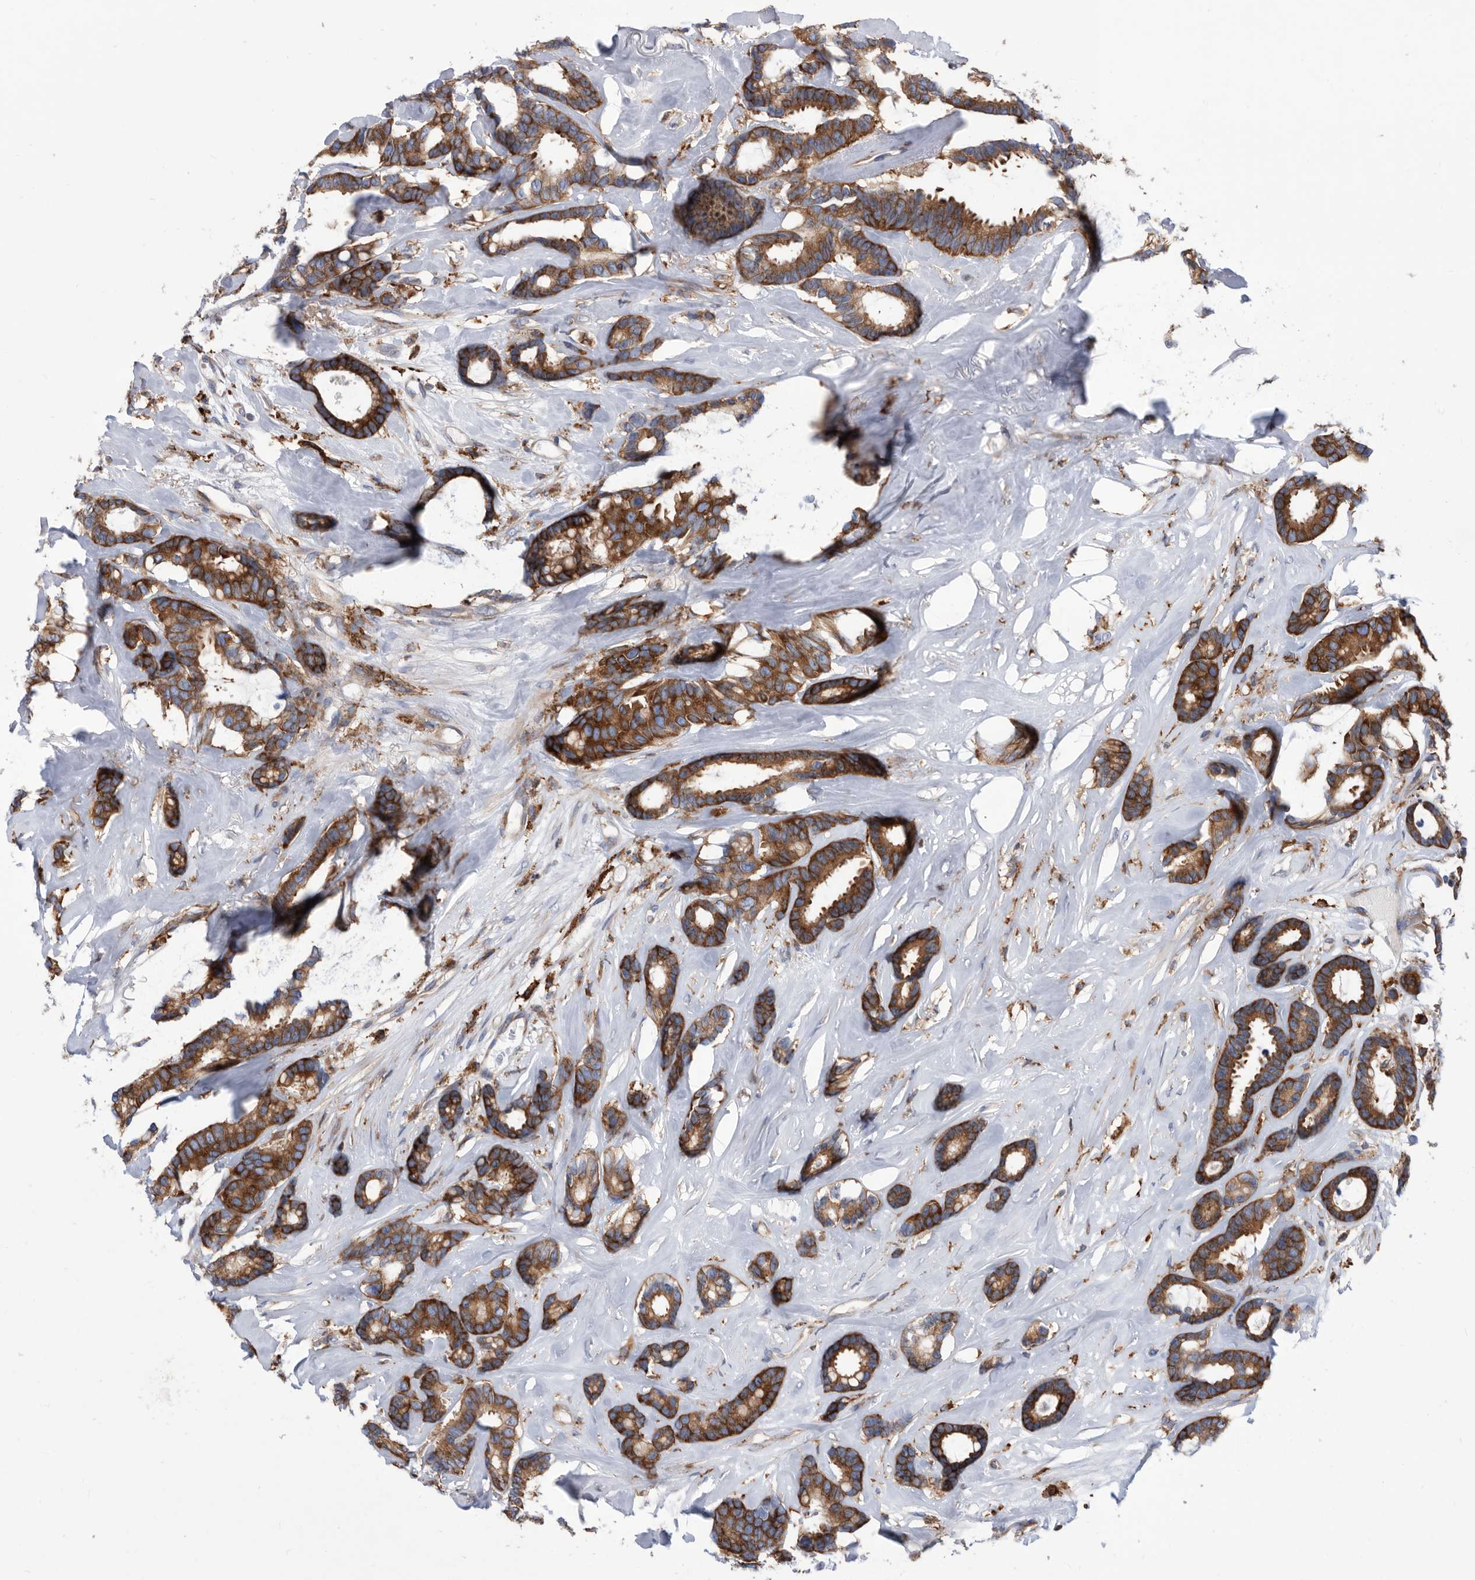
{"staining": {"intensity": "strong", "quantity": ">75%", "location": "cytoplasmic/membranous"}, "tissue": "breast cancer", "cell_type": "Tumor cells", "image_type": "cancer", "snomed": [{"axis": "morphology", "description": "Duct carcinoma"}, {"axis": "topography", "description": "Breast"}], "caption": "Immunohistochemistry photomicrograph of neoplastic tissue: breast intraductal carcinoma stained using immunohistochemistry (IHC) displays high levels of strong protein expression localized specifically in the cytoplasmic/membranous of tumor cells, appearing as a cytoplasmic/membranous brown color.", "gene": "SMG7", "patient": {"sex": "female", "age": 87}}